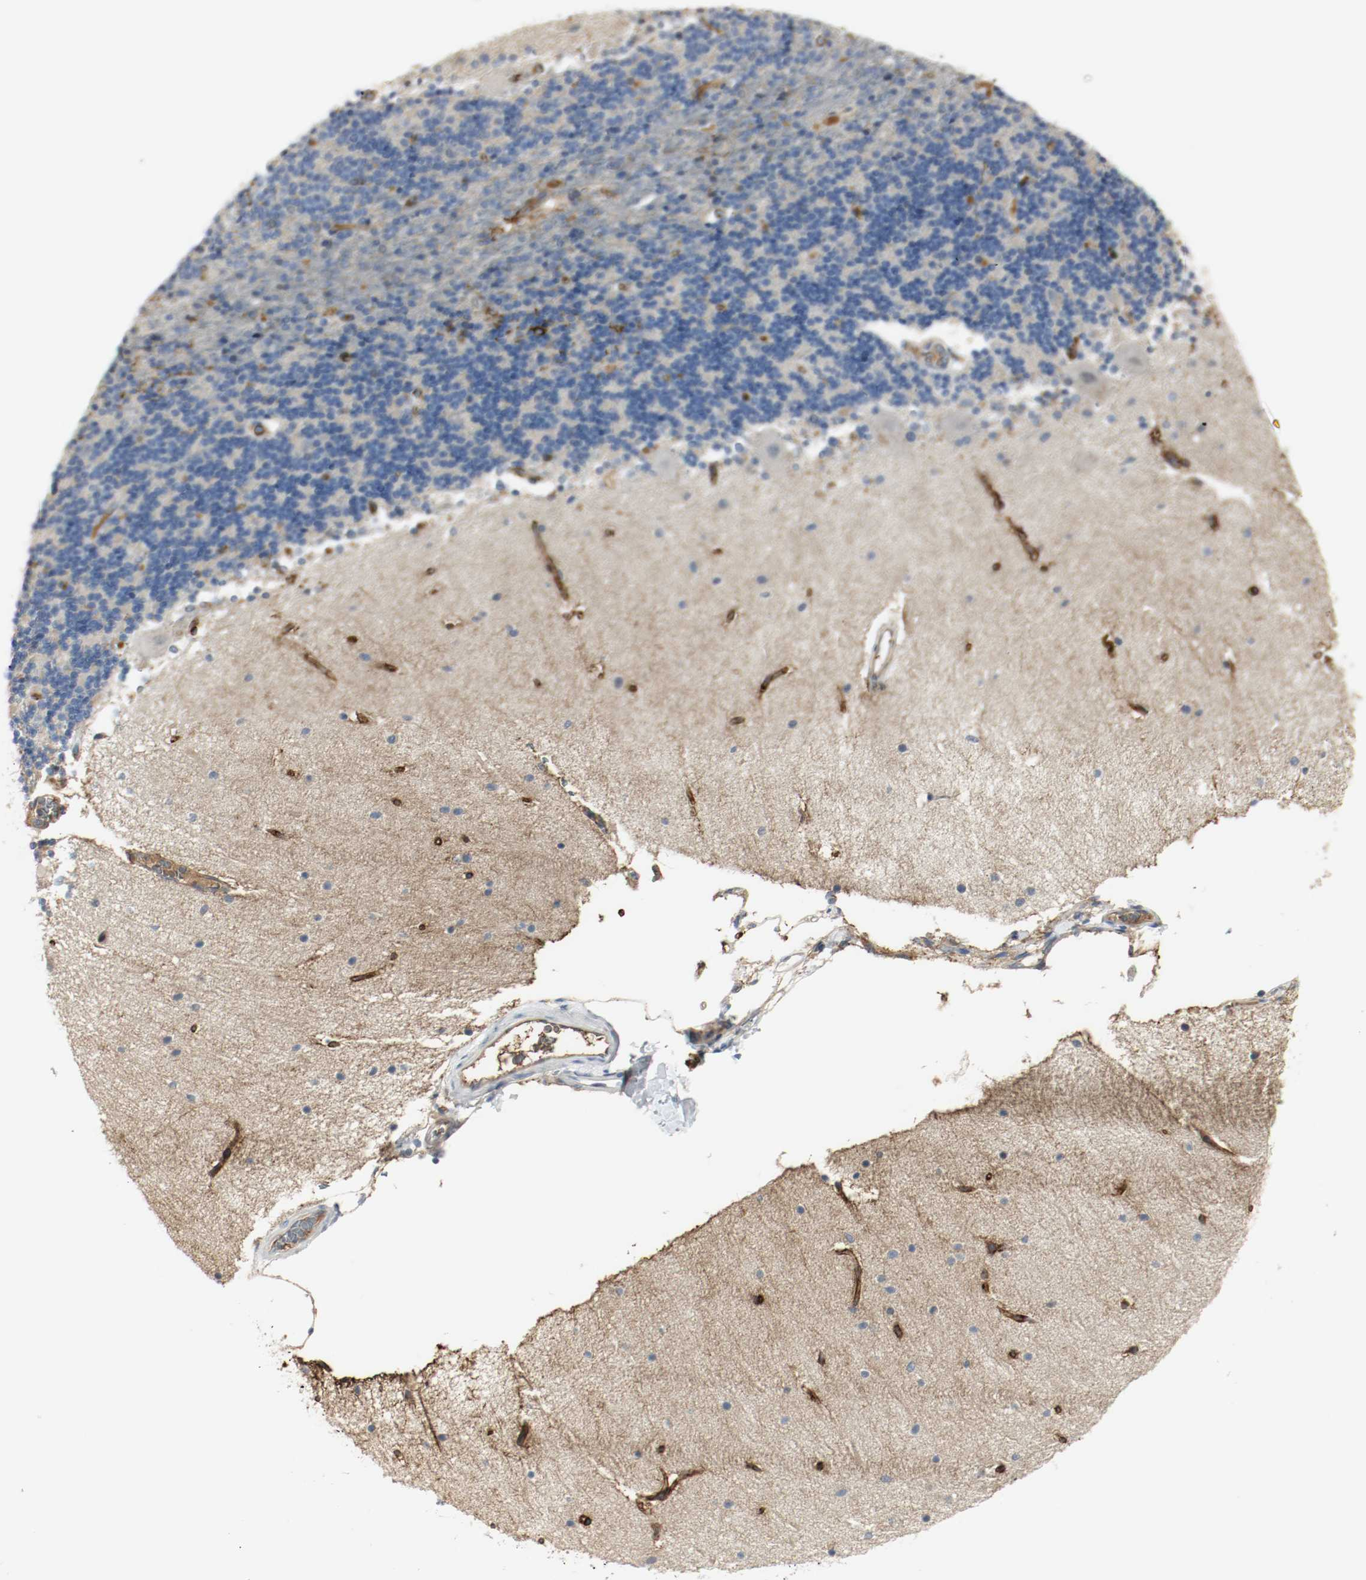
{"staining": {"intensity": "moderate", "quantity": "<25%", "location": "cytoplasmic/membranous"}, "tissue": "cerebellum", "cell_type": "Cells in granular layer", "image_type": "normal", "snomed": [{"axis": "morphology", "description": "Normal tissue, NOS"}, {"axis": "topography", "description": "Cerebellum"}], "caption": "Protein staining of normal cerebellum exhibits moderate cytoplasmic/membranous staining in approximately <25% of cells in granular layer.", "gene": "MELTF", "patient": {"sex": "female", "age": 54}}